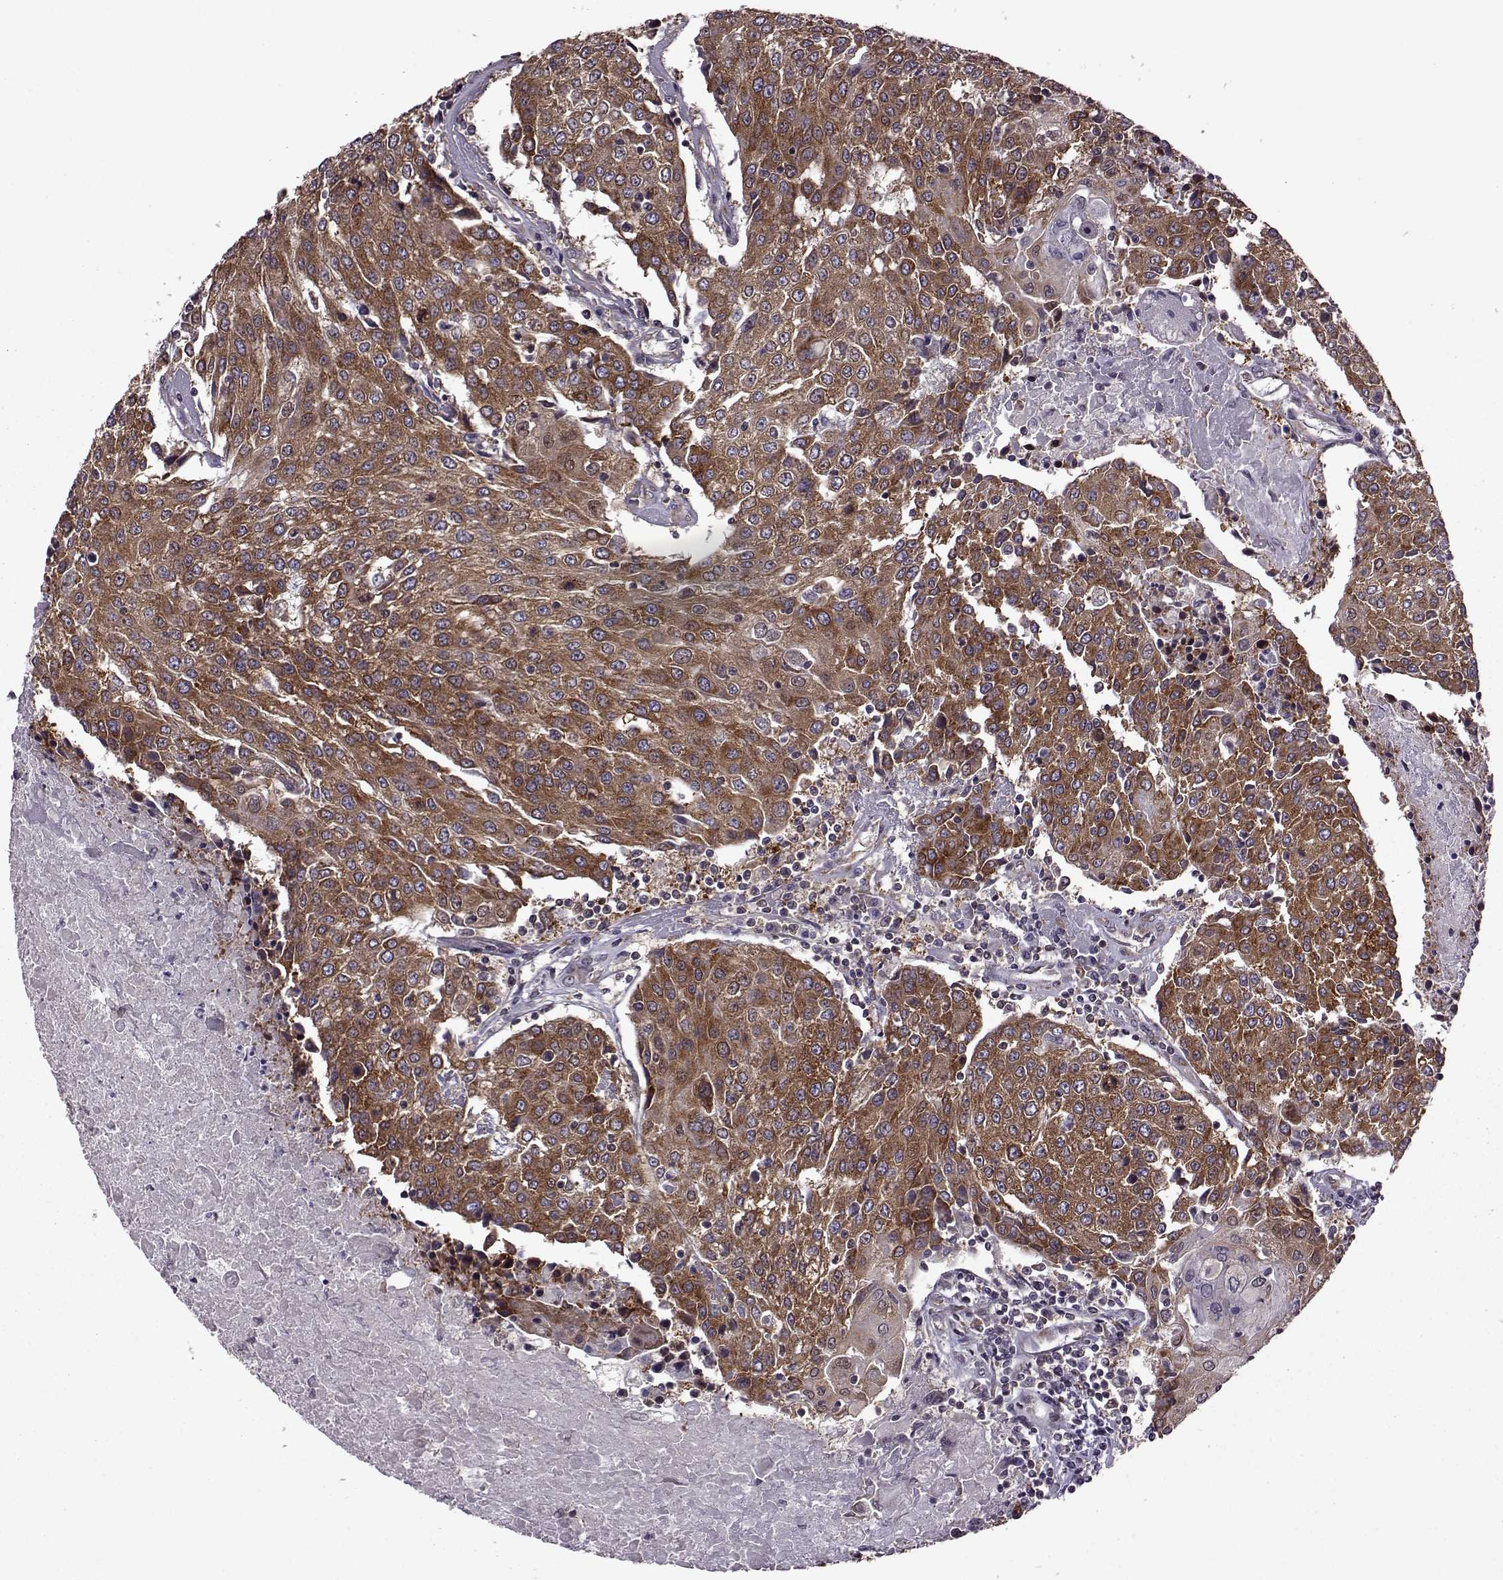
{"staining": {"intensity": "strong", "quantity": ">75%", "location": "cytoplasmic/membranous"}, "tissue": "urothelial cancer", "cell_type": "Tumor cells", "image_type": "cancer", "snomed": [{"axis": "morphology", "description": "Urothelial carcinoma, High grade"}, {"axis": "topography", "description": "Urinary bladder"}], "caption": "Protein expression by IHC demonstrates strong cytoplasmic/membranous positivity in approximately >75% of tumor cells in urothelial cancer. The staining was performed using DAB, with brown indicating positive protein expression. Nuclei are stained blue with hematoxylin.", "gene": "URI1", "patient": {"sex": "female", "age": 85}}